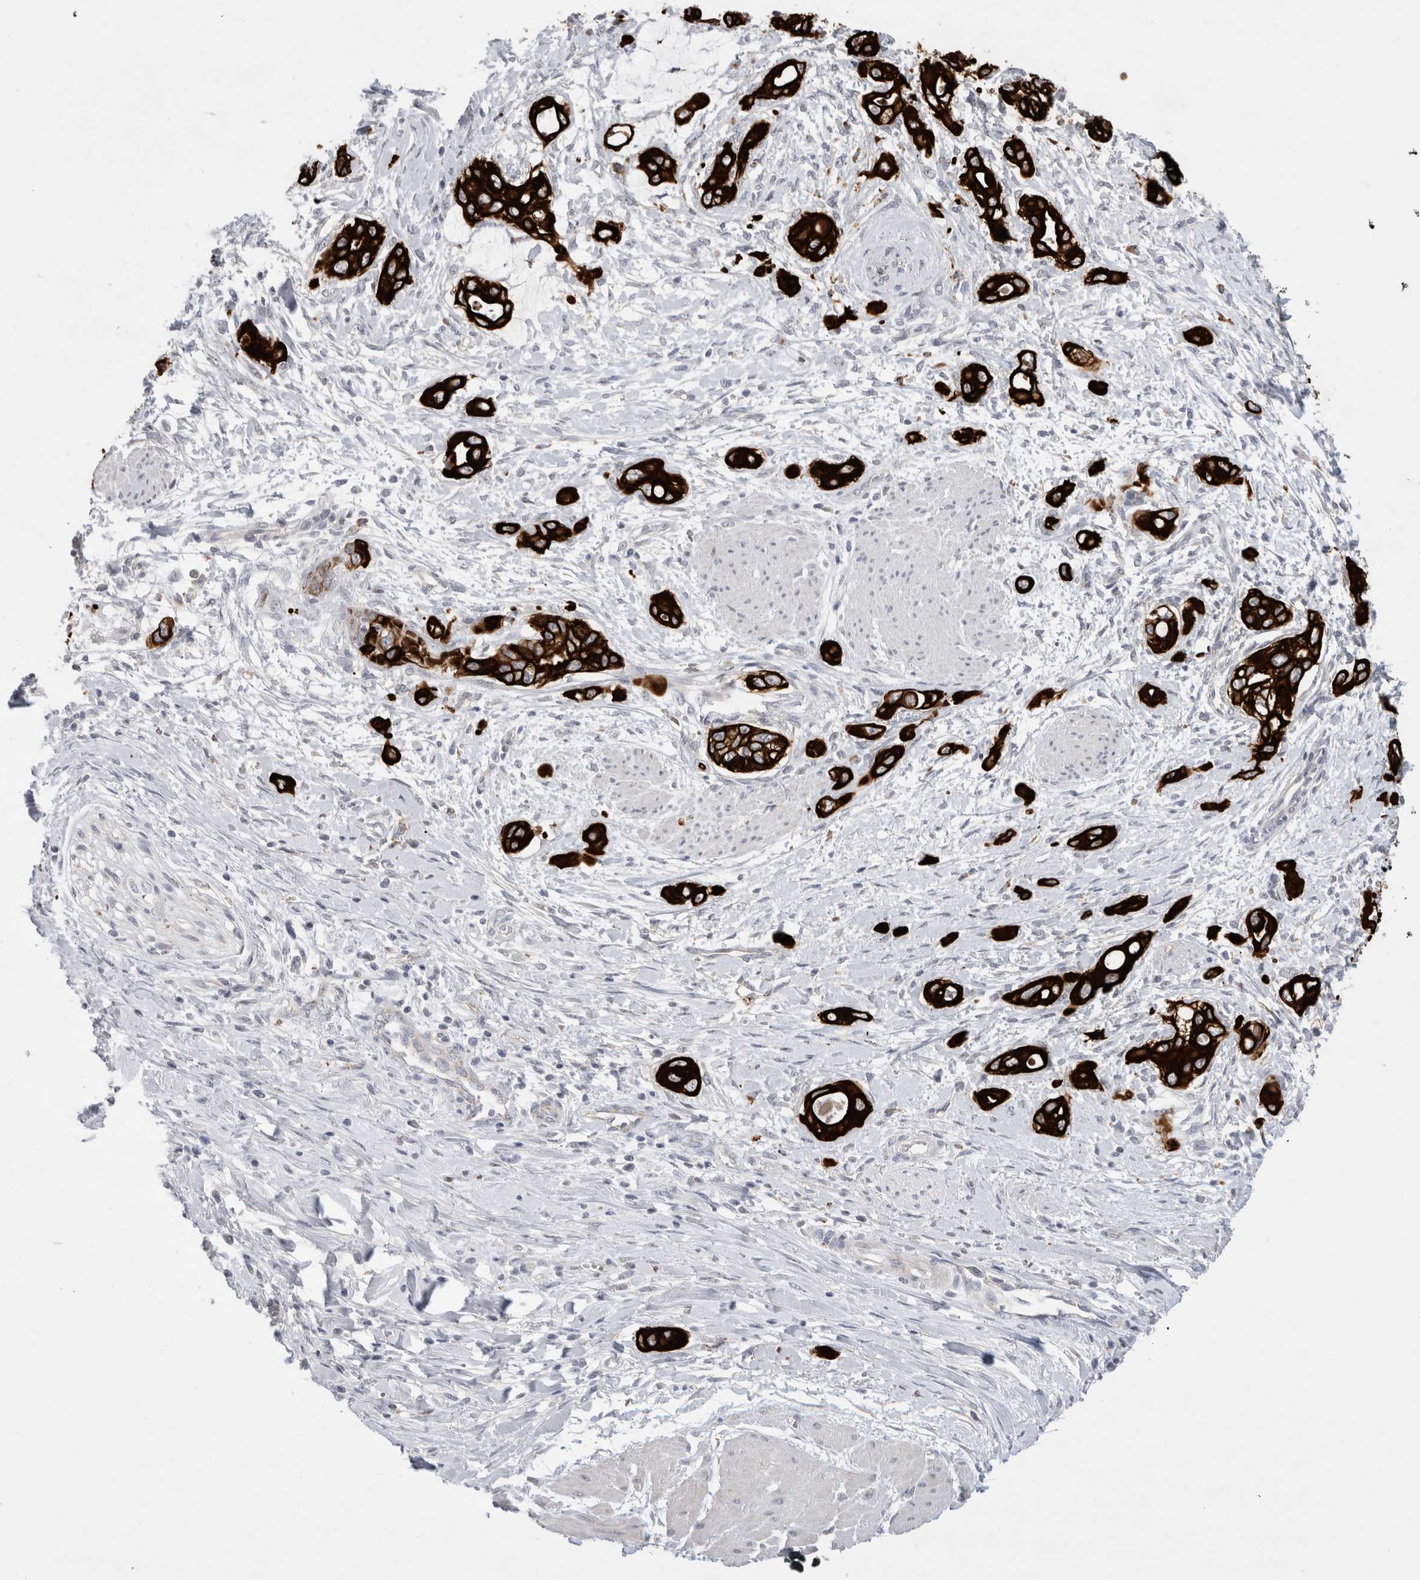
{"staining": {"intensity": "strong", "quantity": ">75%", "location": "cytoplasmic/membranous"}, "tissue": "pancreatic cancer", "cell_type": "Tumor cells", "image_type": "cancer", "snomed": [{"axis": "morphology", "description": "Adenocarcinoma, NOS"}, {"axis": "topography", "description": "Pancreas"}], "caption": "Pancreatic cancer (adenocarcinoma) stained with immunohistochemistry (IHC) reveals strong cytoplasmic/membranous staining in approximately >75% of tumor cells.", "gene": "GAA", "patient": {"sex": "male", "age": 59}}